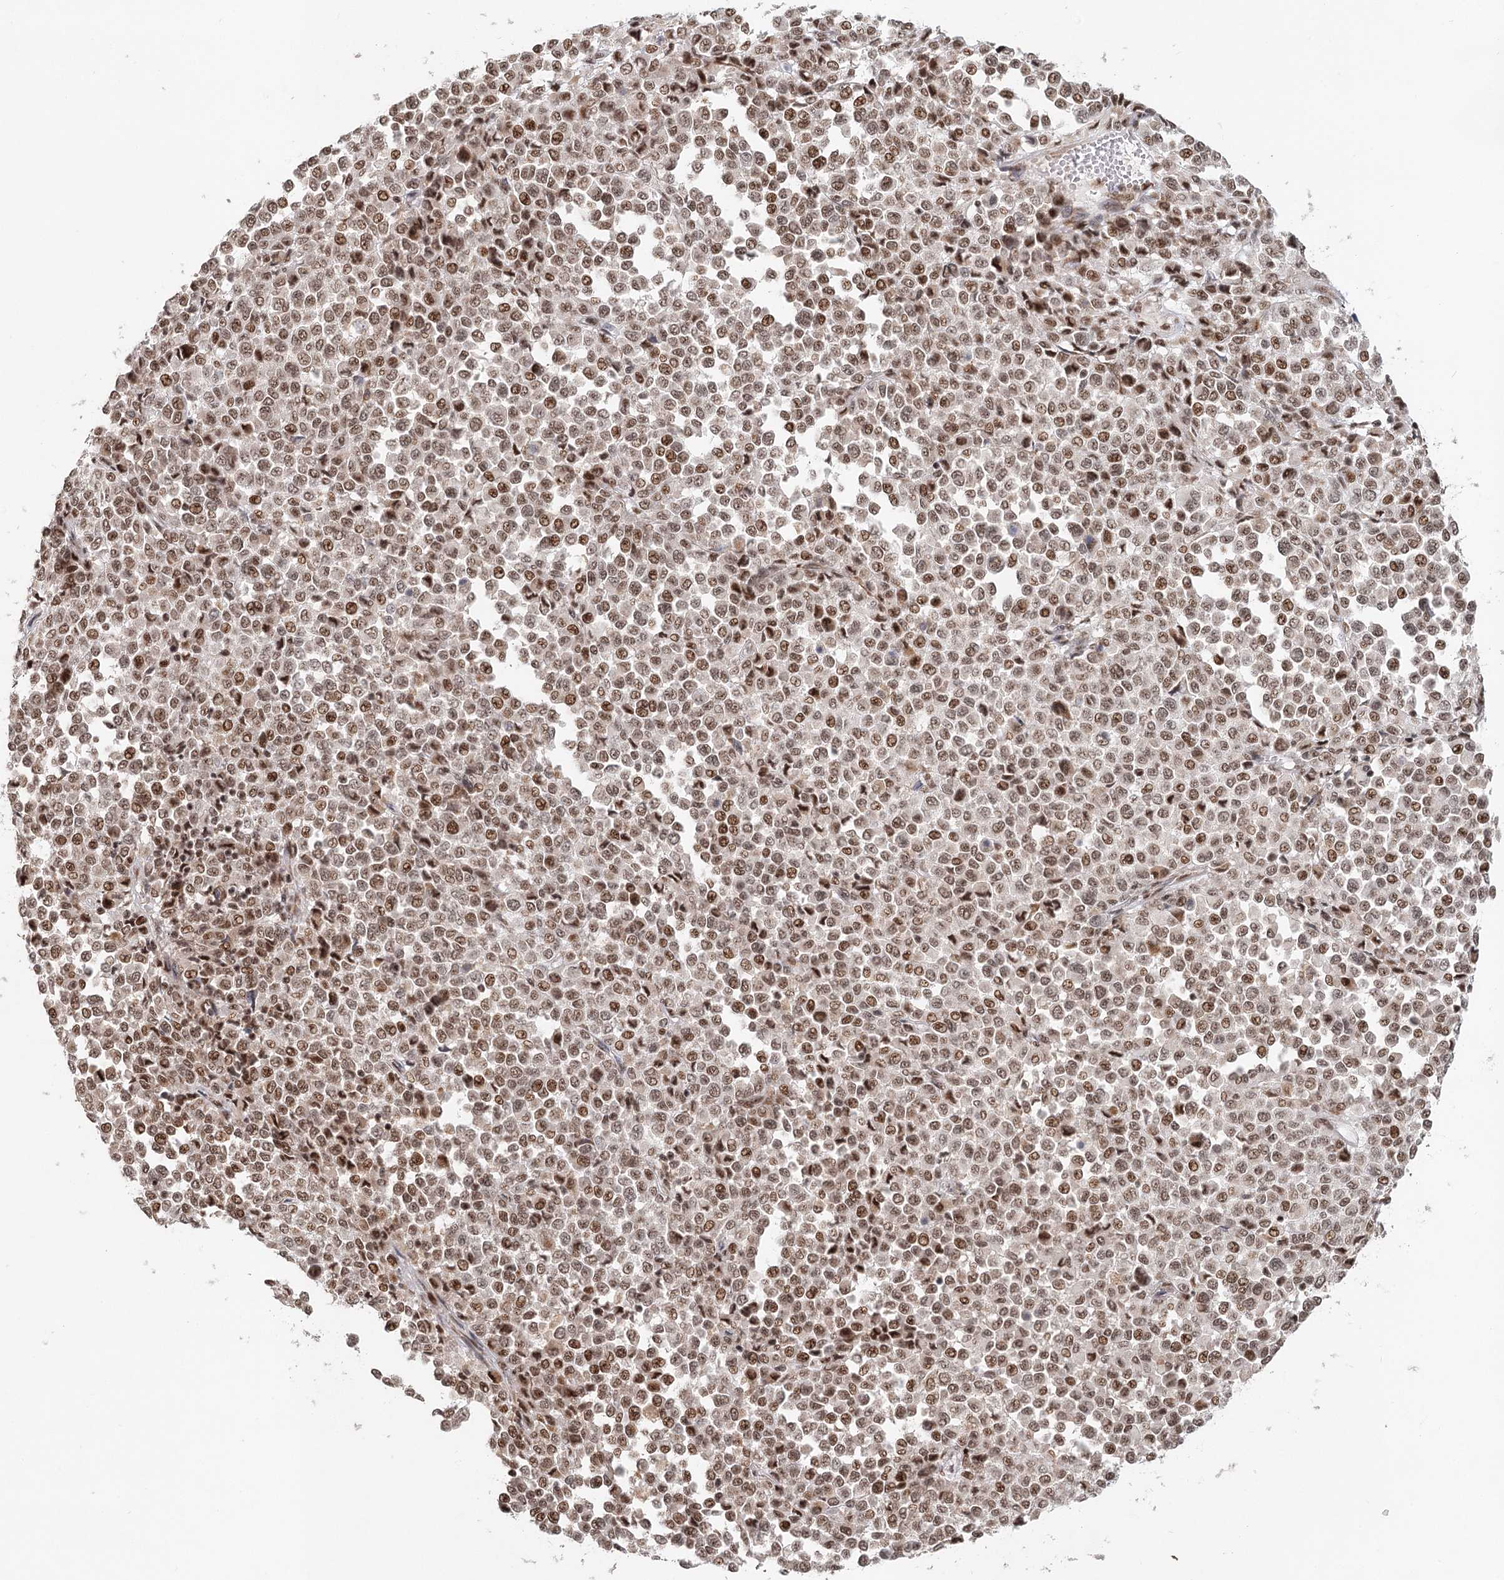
{"staining": {"intensity": "moderate", "quantity": ">75%", "location": "nuclear"}, "tissue": "melanoma", "cell_type": "Tumor cells", "image_type": "cancer", "snomed": [{"axis": "morphology", "description": "Malignant melanoma, Metastatic site"}, {"axis": "topography", "description": "Pancreas"}], "caption": "Malignant melanoma (metastatic site) stained for a protein demonstrates moderate nuclear positivity in tumor cells.", "gene": "BNIP5", "patient": {"sex": "female", "age": 30}}